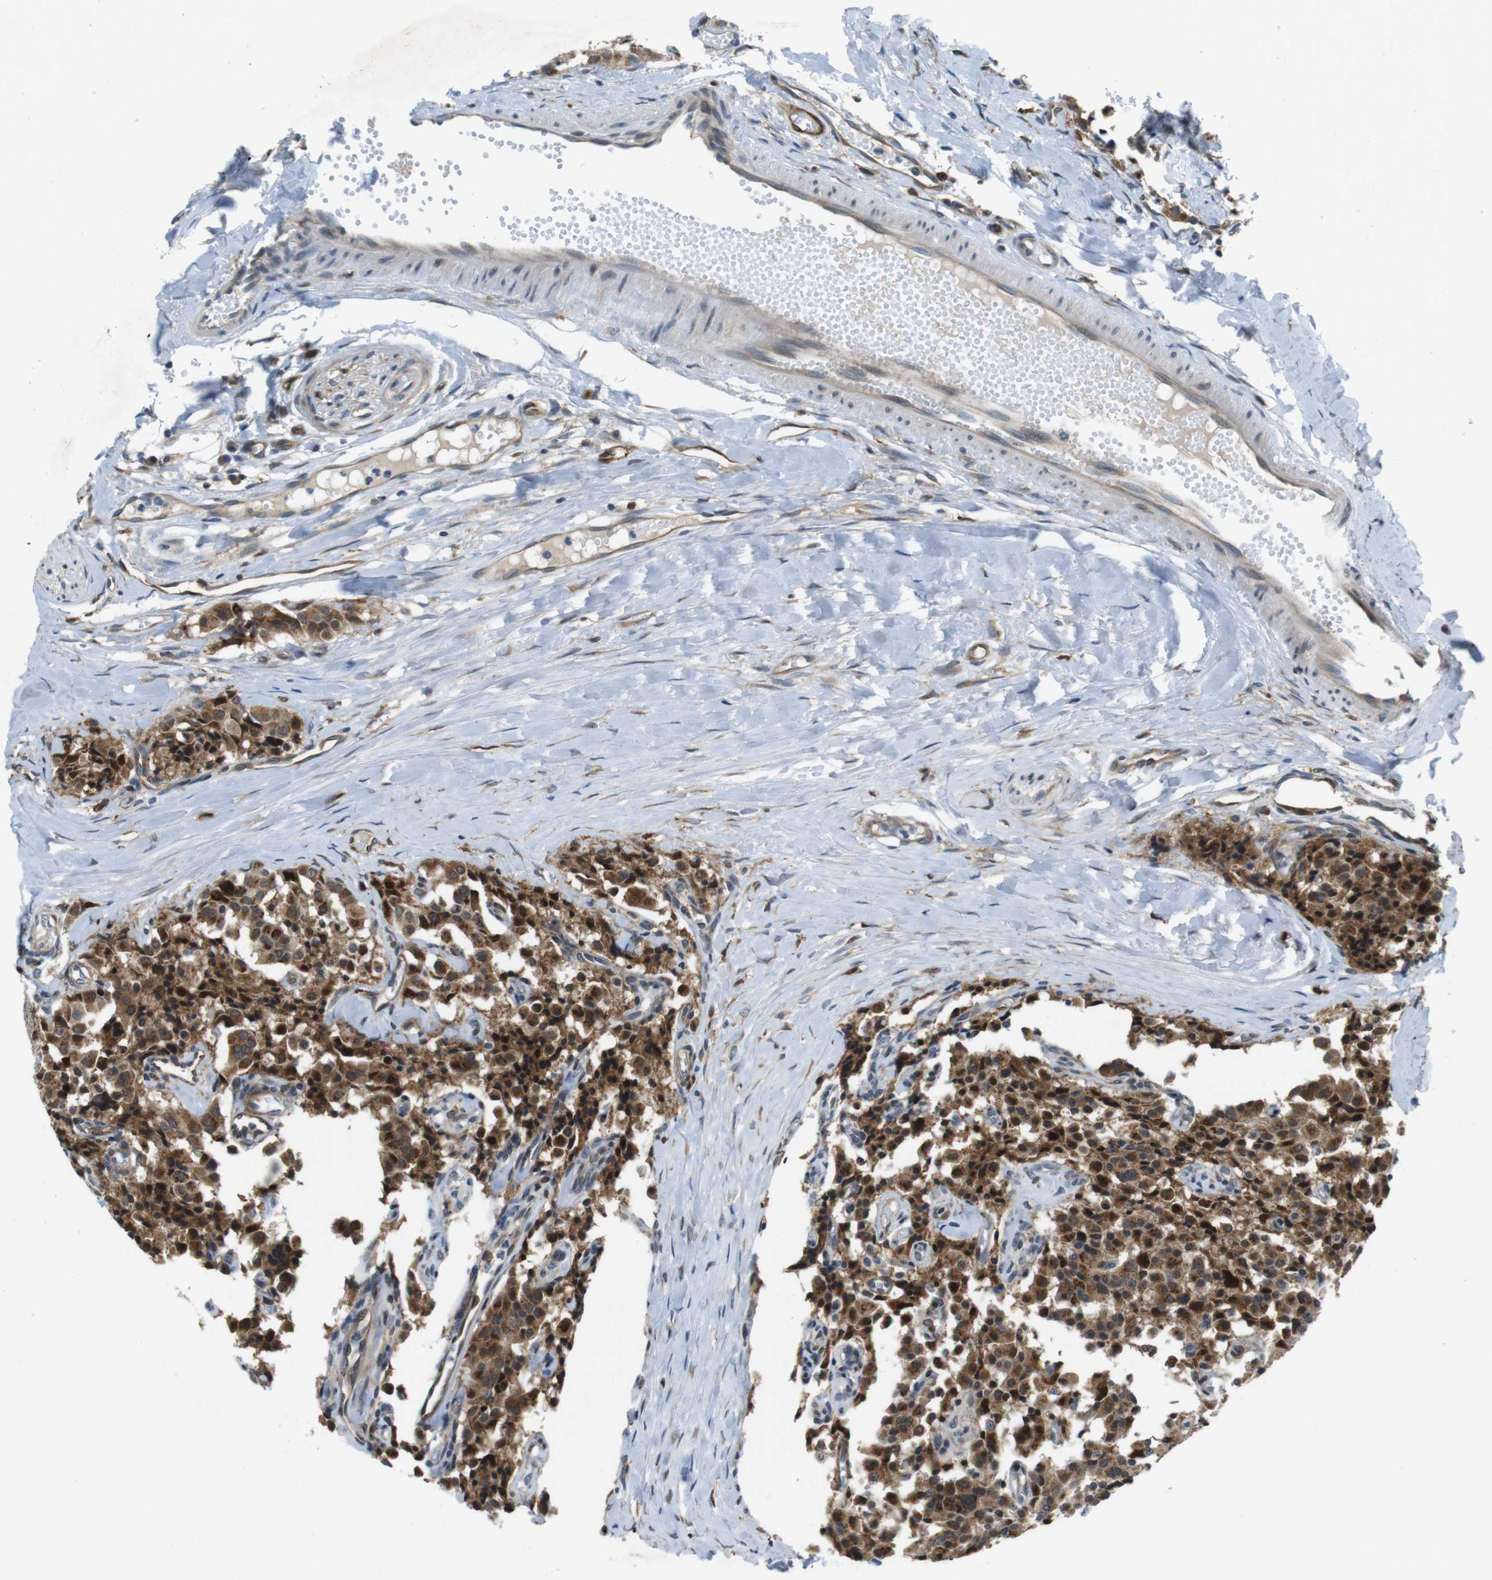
{"staining": {"intensity": "moderate", "quantity": ">75%", "location": "cytoplasmic/membranous,nuclear"}, "tissue": "carcinoid", "cell_type": "Tumor cells", "image_type": "cancer", "snomed": [{"axis": "morphology", "description": "Carcinoid, malignant, NOS"}, {"axis": "topography", "description": "Lung"}], "caption": "Protein analysis of carcinoid tissue demonstrates moderate cytoplasmic/membranous and nuclear expression in about >75% of tumor cells.", "gene": "PALD1", "patient": {"sex": "male", "age": 30}}